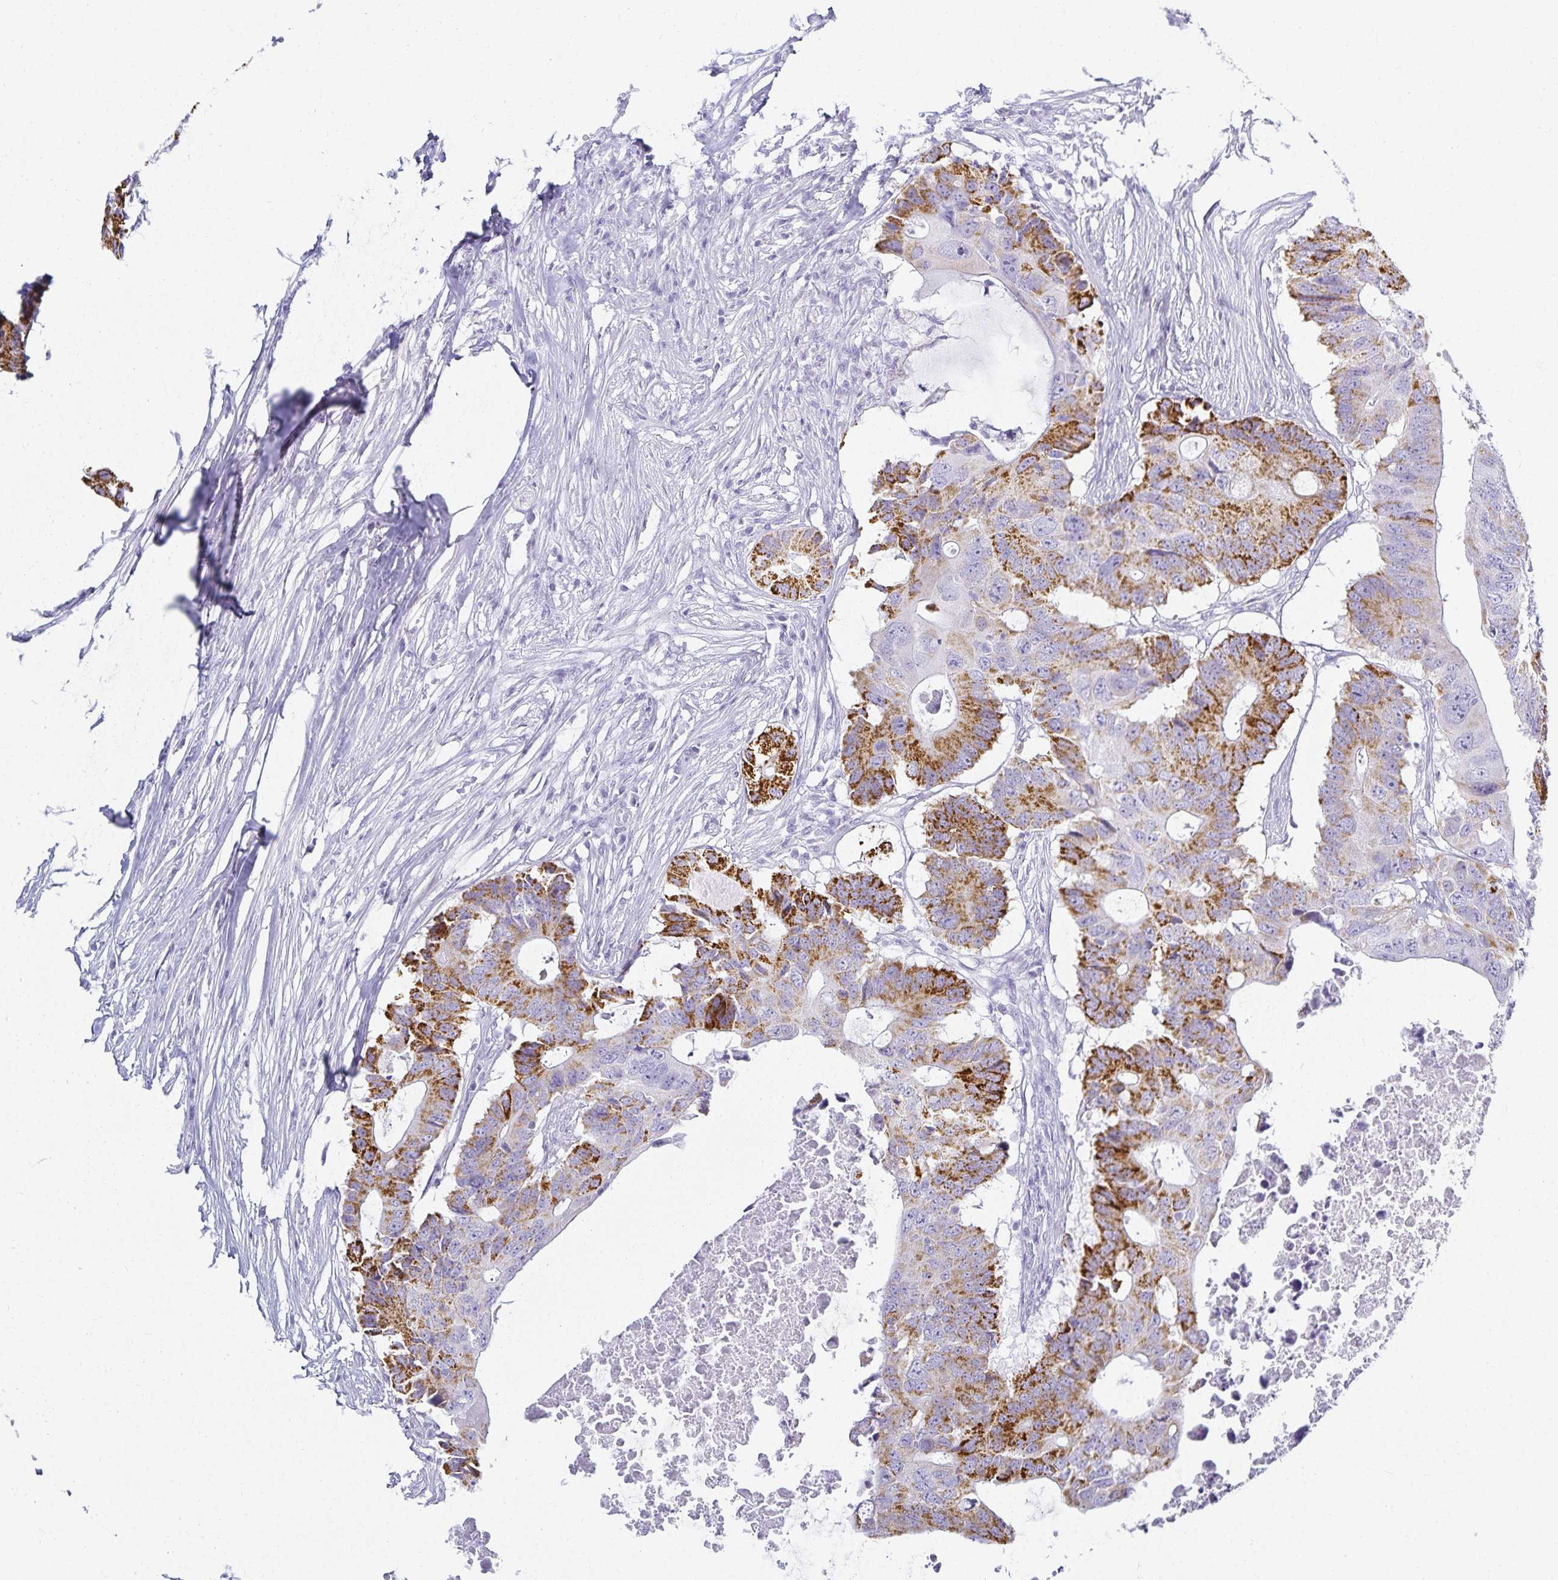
{"staining": {"intensity": "strong", "quantity": "25%-75%", "location": "cytoplasmic/membranous"}, "tissue": "colorectal cancer", "cell_type": "Tumor cells", "image_type": "cancer", "snomed": [{"axis": "morphology", "description": "Adenocarcinoma, NOS"}, {"axis": "topography", "description": "Colon"}], "caption": "Immunohistochemical staining of colorectal cancer exhibits strong cytoplasmic/membranous protein expression in about 25%-75% of tumor cells.", "gene": "GP2", "patient": {"sex": "male", "age": 71}}